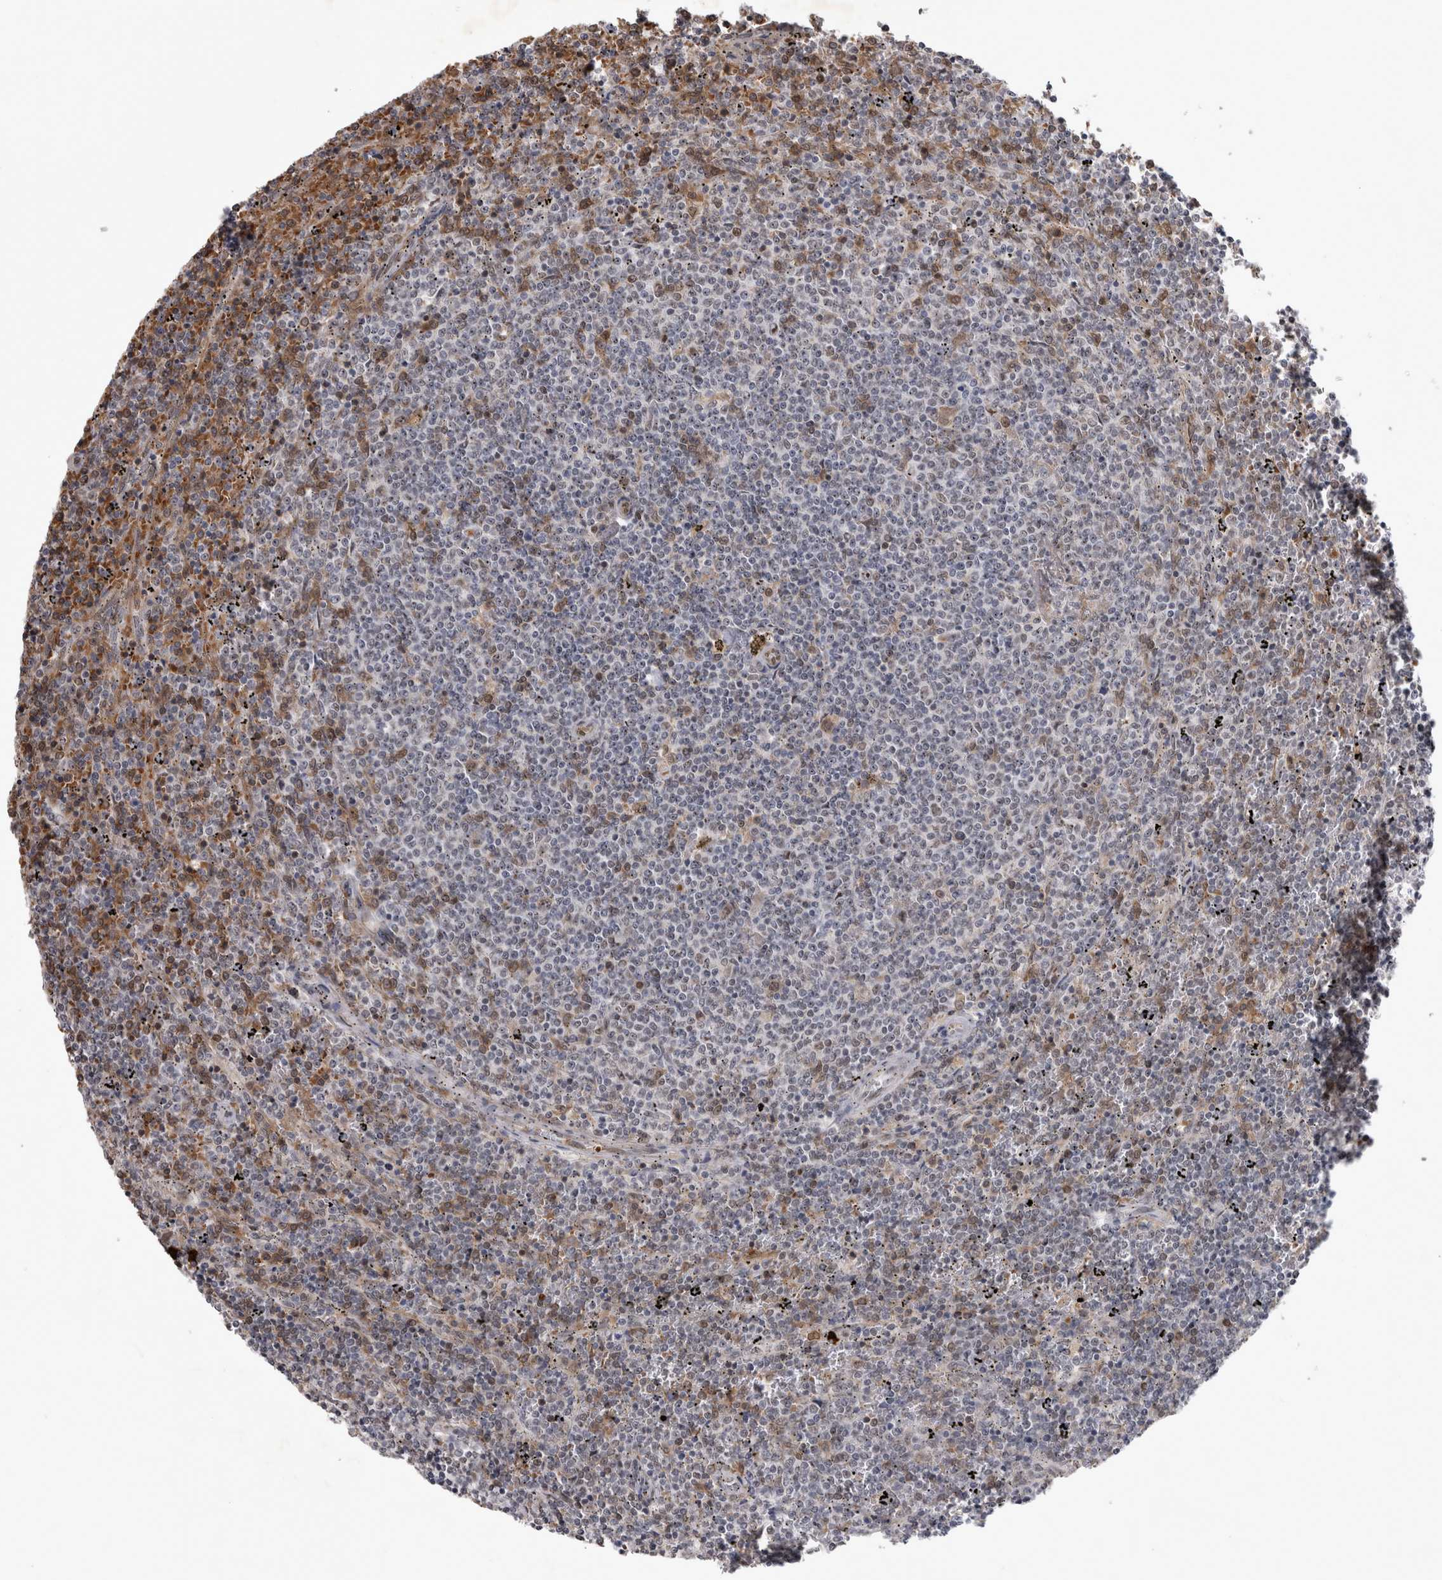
{"staining": {"intensity": "negative", "quantity": "none", "location": "none"}, "tissue": "lymphoma", "cell_type": "Tumor cells", "image_type": "cancer", "snomed": [{"axis": "morphology", "description": "Malignant lymphoma, non-Hodgkin's type, Low grade"}, {"axis": "topography", "description": "Spleen"}], "caption": "Immunohistochemistry of malignant lymphoma, non-Hodgkin's type (low-grade) demonstrates no staining in tumor cells. Brightfield microscopy of immunohistochemistry stained with DAB (3,3'-diaminobenzidine) (brown) and hematoxylin (blue), captured at high magnification.", "gene": "IFI44", "patient": {"sex": "female", "age": 50}}